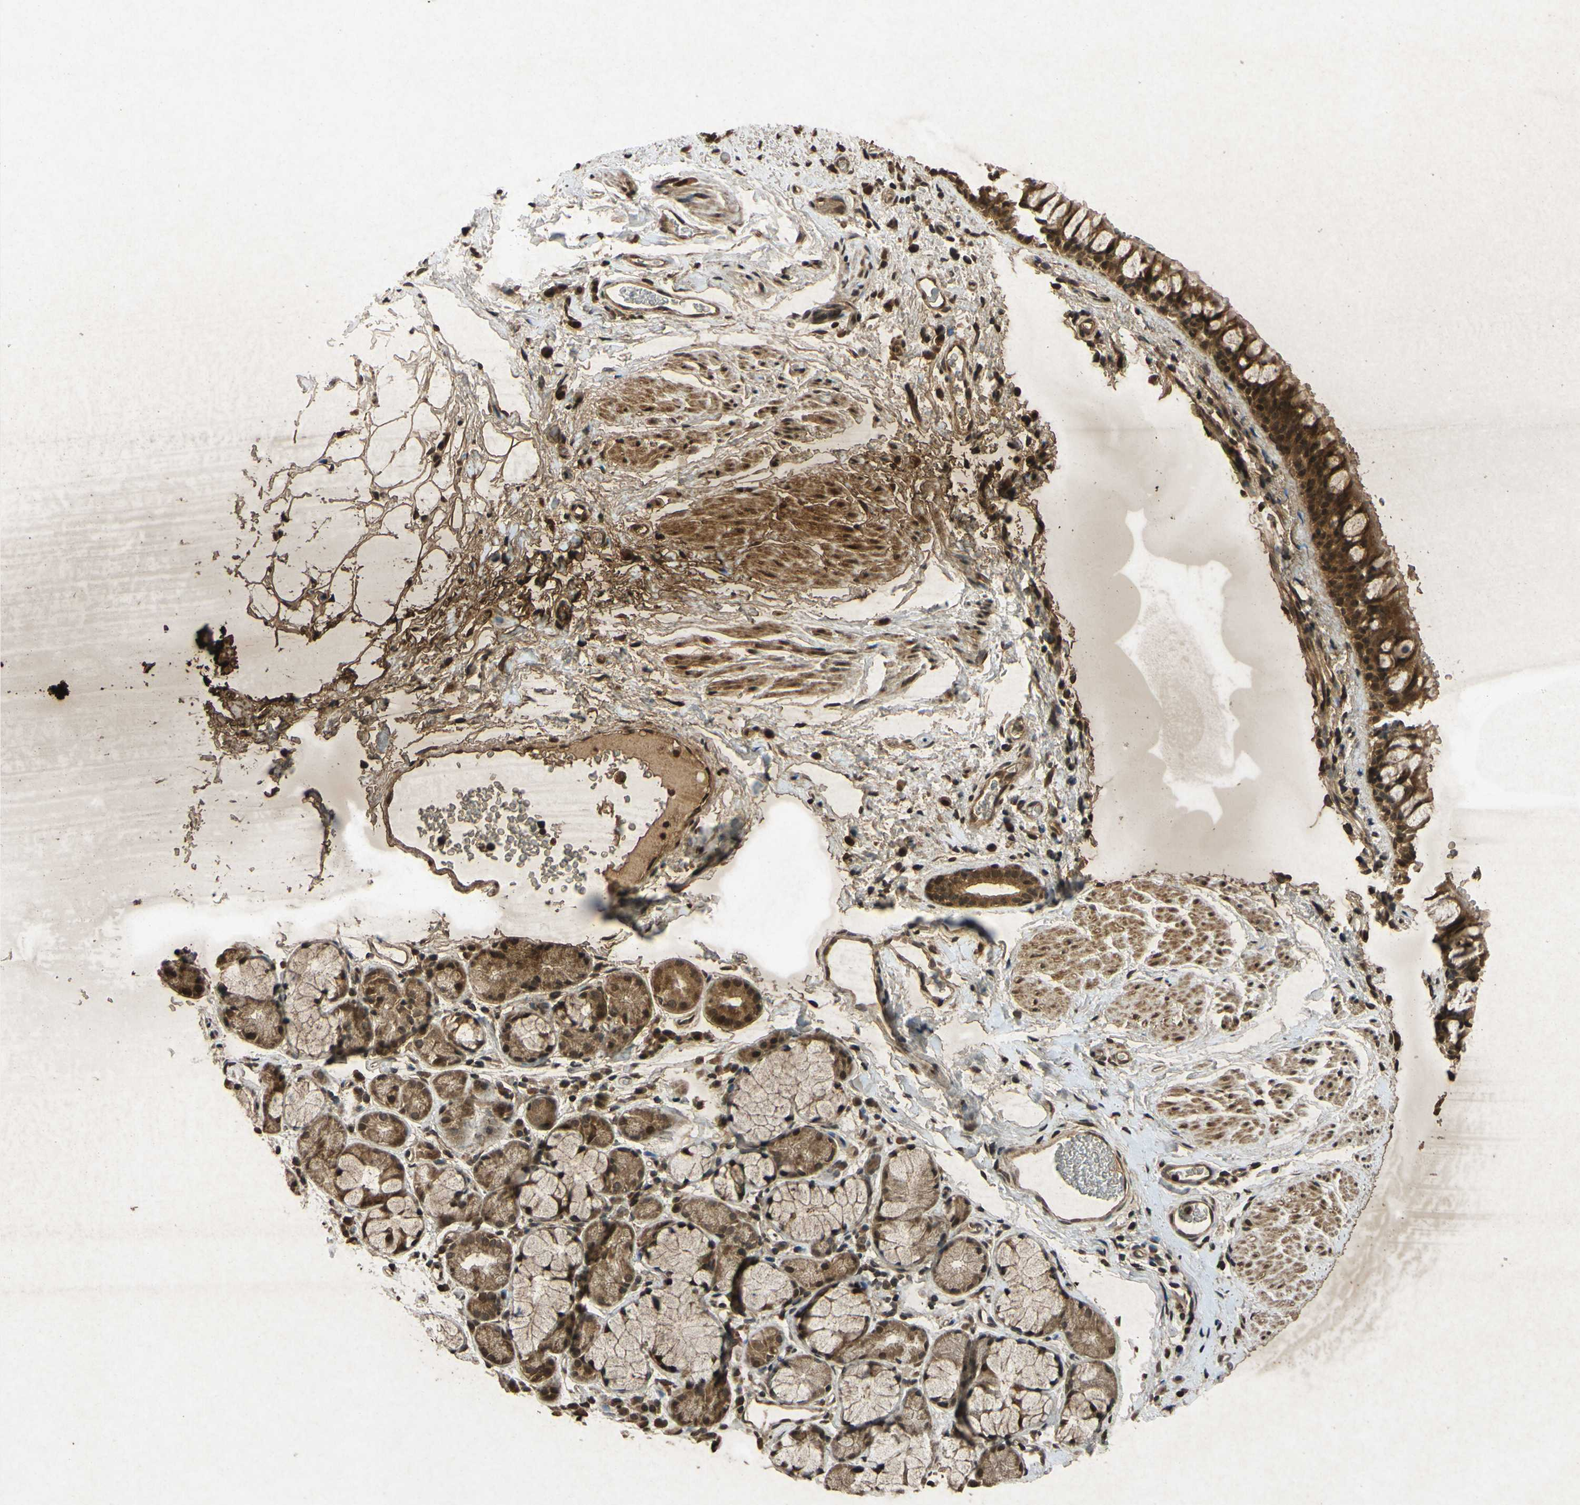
{"staining": {"intensity": "strong", "quantity": ">75%", "location": "cytoplasmic/membranous,nuclear"}, "tissue": "bronchus", "cell_type": "Respiratory epithelial cells", "image_type": "normal", "snomed": [{"axis": "morphology", "description": "Normal tissue, NOS"}, {"axis": "morphology", "description": "Malignant melanoma, Metastatic site"}, {"axis": "topography", "description": "Bronchus"}, {"axis": "topography", "description": "Lung"}], "caption": "The immunohistochemical stain shows strong cytoplasmic/membranous,nuclear expression in respiratory epithelial cells of normal bronchus. The staining was performed using DAB, with brown indicating positive protein expression. Nuclei are stained blue with hematoxylin.", "gene": "ATP6V1H", "patient": {"sex": "male", "age": 64}}